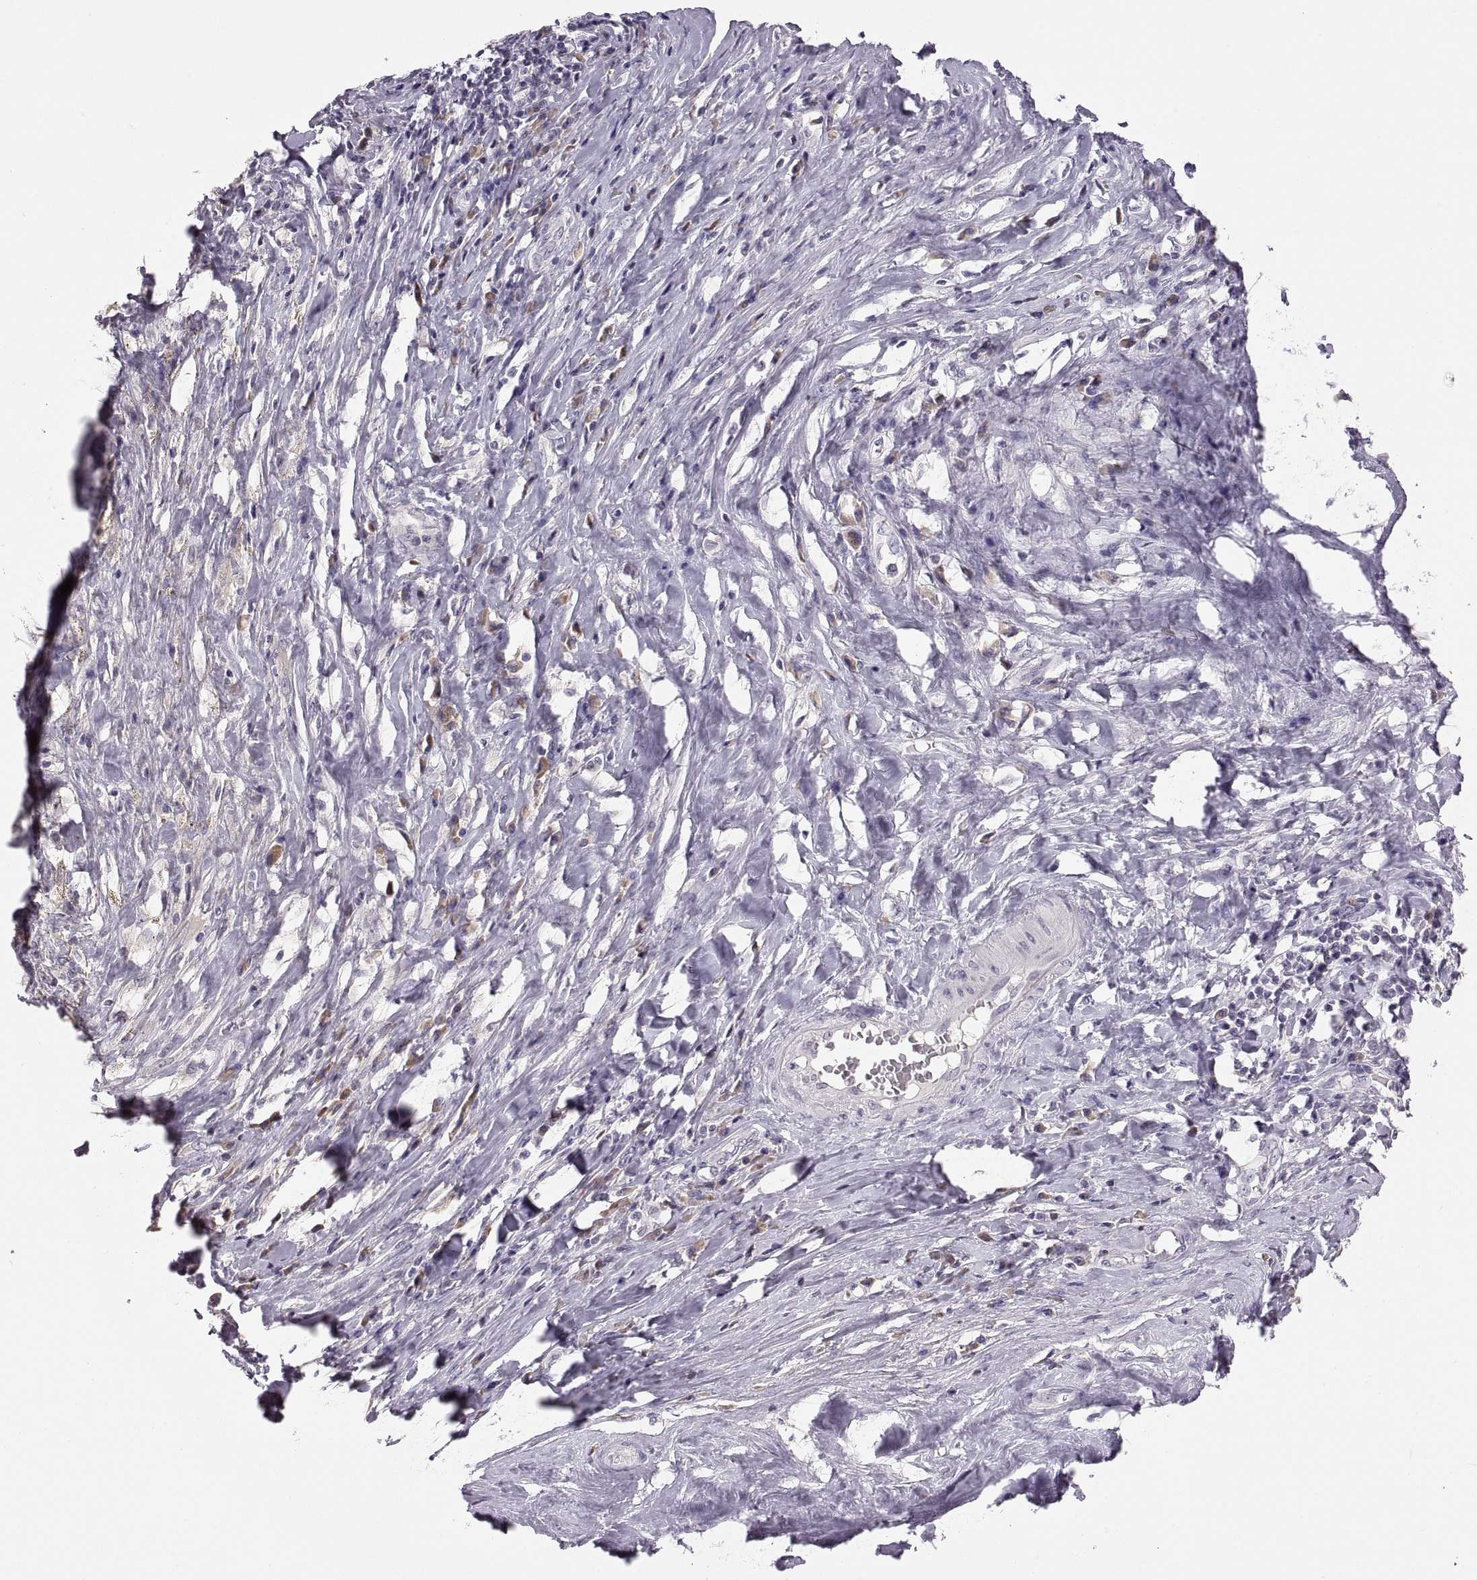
{"staining": {"intensity": "negative", "quantity": "none", "location": "none"}, "tissue": "melanoma", "cell_type": "Tumor cells", "image_type": "cancer", "snomed": [{"axis": "morphology", "description": "Malignant melanoma, NOS"}, {"axis": "topography", "description": "Skin"}], "caption": "Immunohistochemical staining of malignant melanoma exhibits no significant expression in tumor cells.", "gene": "ADH6", "patient": {"sex": "female", "age": 91}}